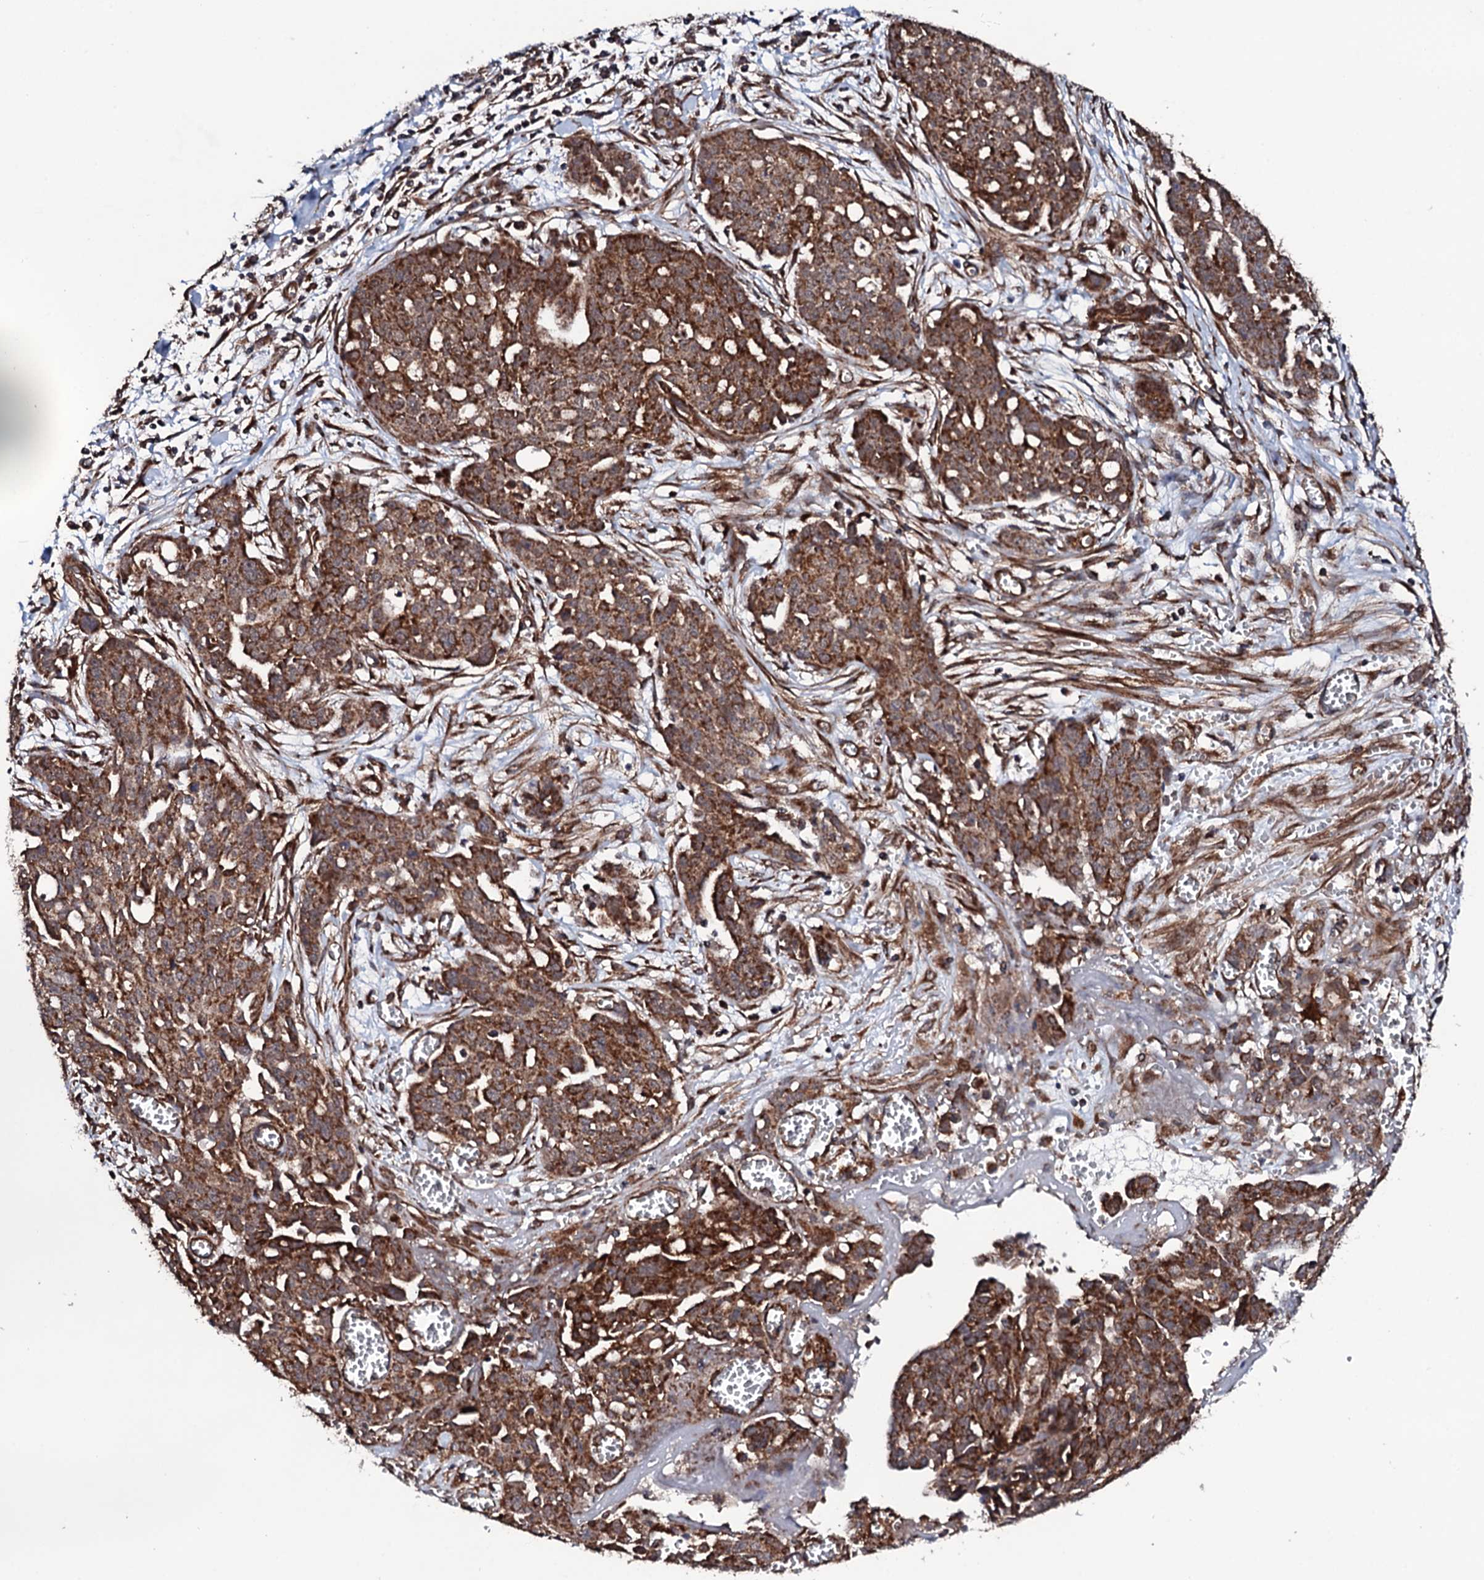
{"staining": {"intensity": "strong", "quantity": ">75%", "location": "cytoplasmic/membranous"}, "tissue": "ovarian cancer", "cell_type": "Tumor cells", "image_type": "cancer", "snomed": [{"axis": "morphology", "description": "Cystadenocarcinoma, serous, NOS"}, {"axis": "topography", "description": "Soft tissue"}, {"axis": "topography", "description": "Ovary"}], "caption": "Tumor cells demonstrate high levels of strong cytoplasmic/membranous staining in about >75% of cells in ovarian cancer.", "gene": "MTIF3", "patient": {"sex": "female", "age": 57}}